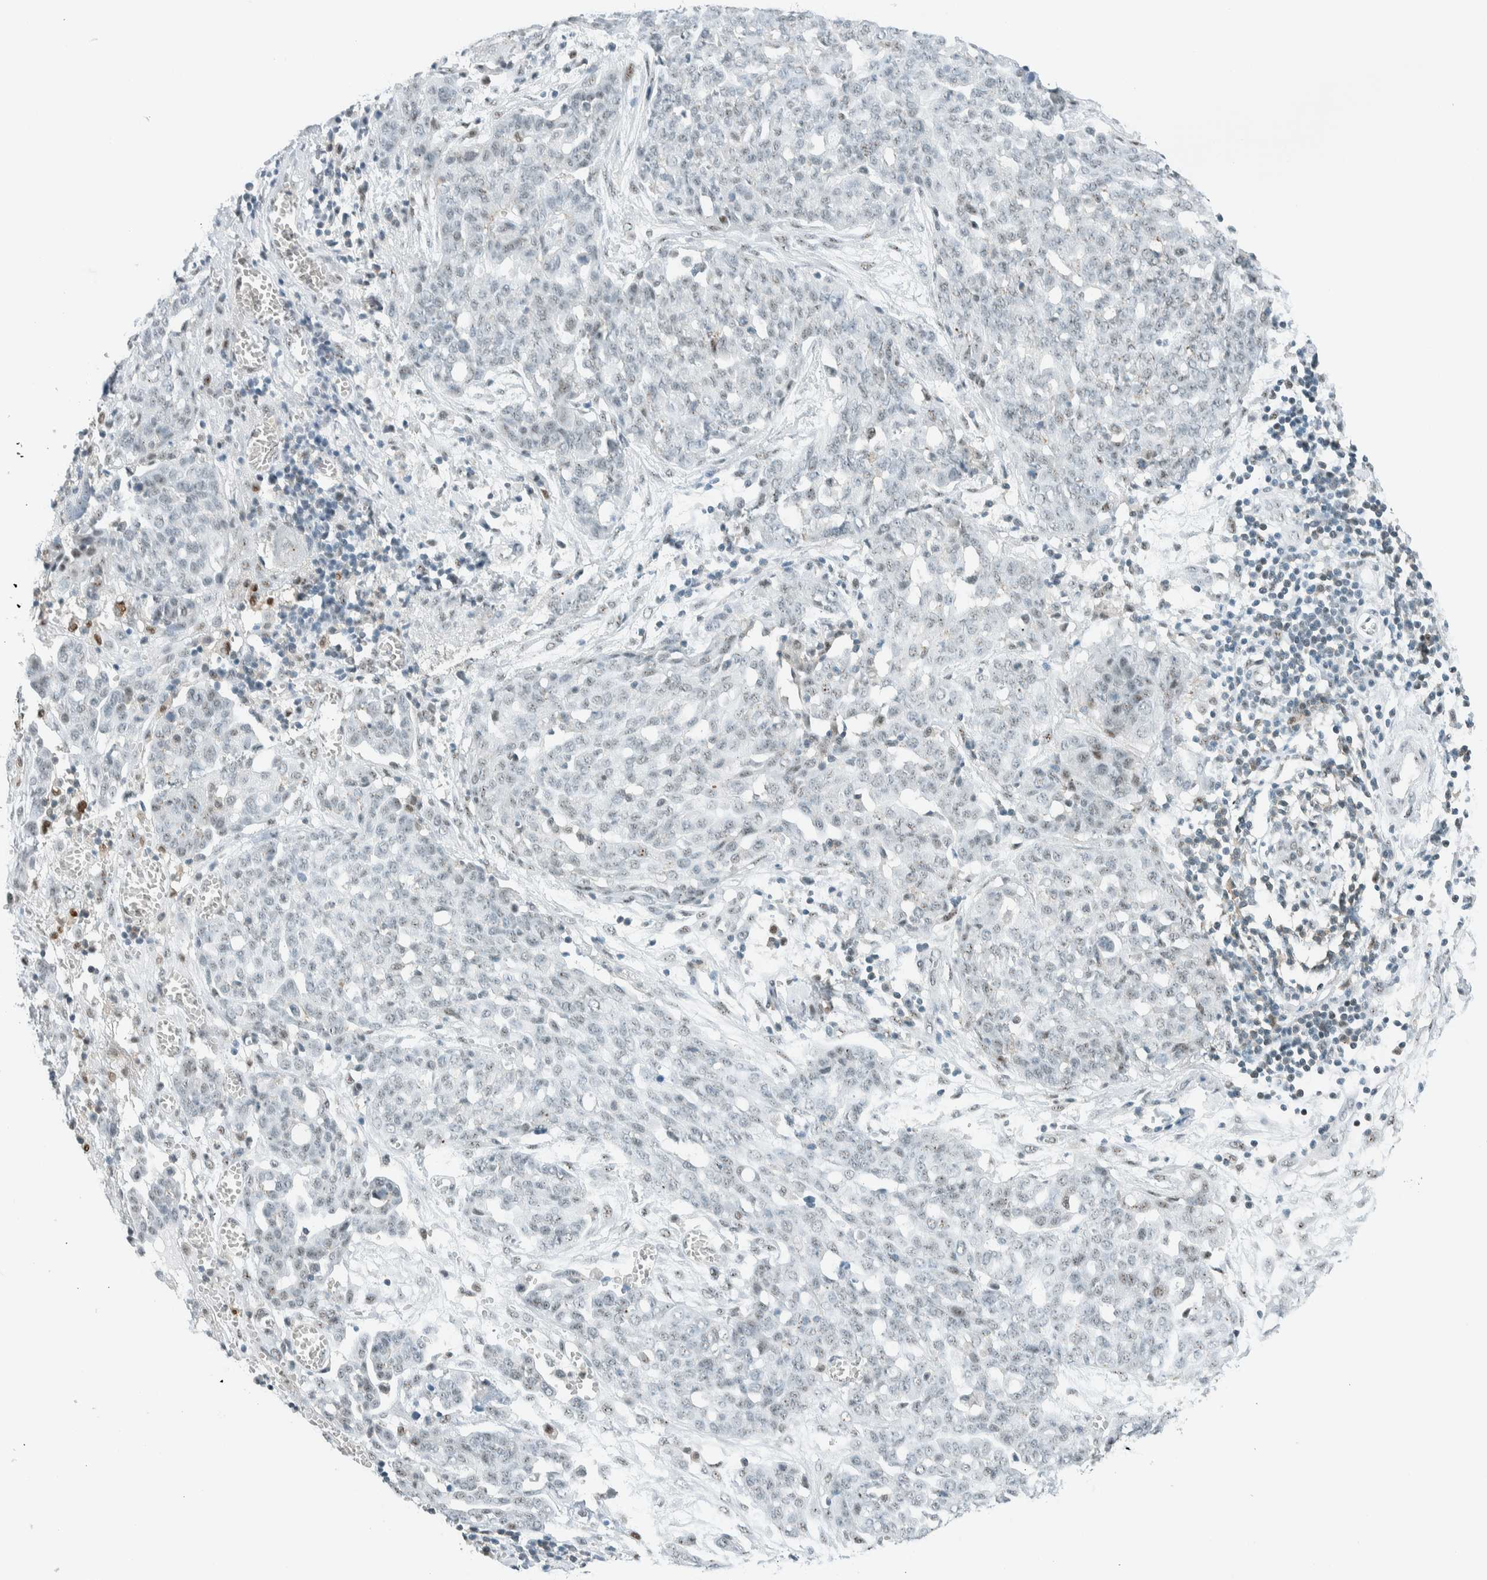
{"staining": {"intensity": "negative", "quantity": "none", "location": "none"}, "tissue": "ovarian cancer", "cell_type": "Tumor cells", "image_type": "cancer", "snomed": [{"axis": "morphology", "description": "Cystadenocarcinoma, serous, NOS"}, {"axis": "topography", "description": "Soft tissue"}, {"axis": "topography", "description": "Ovary"}], "caption": "IHC of human serous cystadenocarcinoma (ovarian) shows no expression in tumor cells.", "gene": "CYSRT1", "patient": {"sex": "female", "age": 57}}